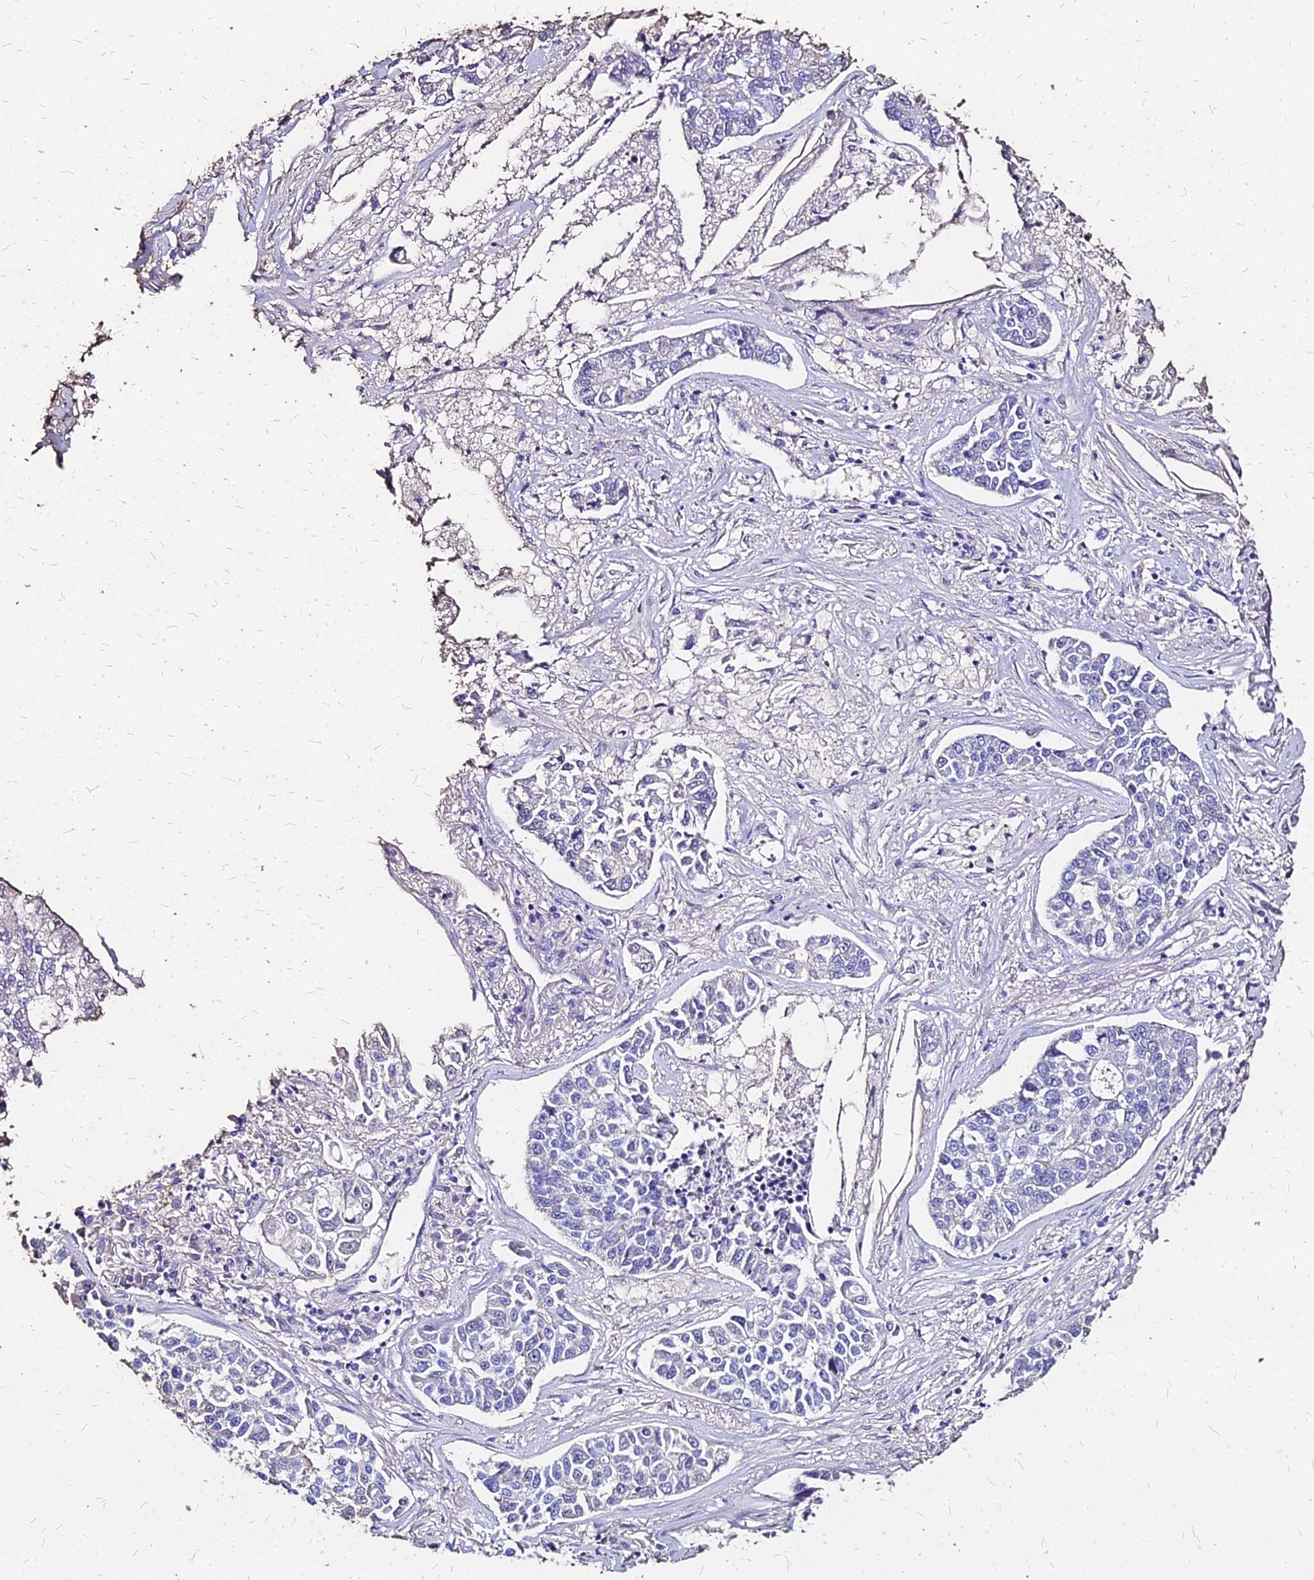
{"staining": {"intensity": "negative", "quantity": "none", "location": "none"}, "tissue": "lung cancer", "cell_type": "Tumor cells", "image_type": "cancer", "snomed": [{"axis": "morphology", "description": "Adenocarcinoma, NOS"}, {"axis": "topography", "description": "Lung"}], "caption": "Human lung cancer (adenocarcinoma) stained for a protein using immunohistochemistry (IHC) shows no positivity in tumor cells.", "gene": "NME5", "patient": {"sex": "male", "age": 49}}